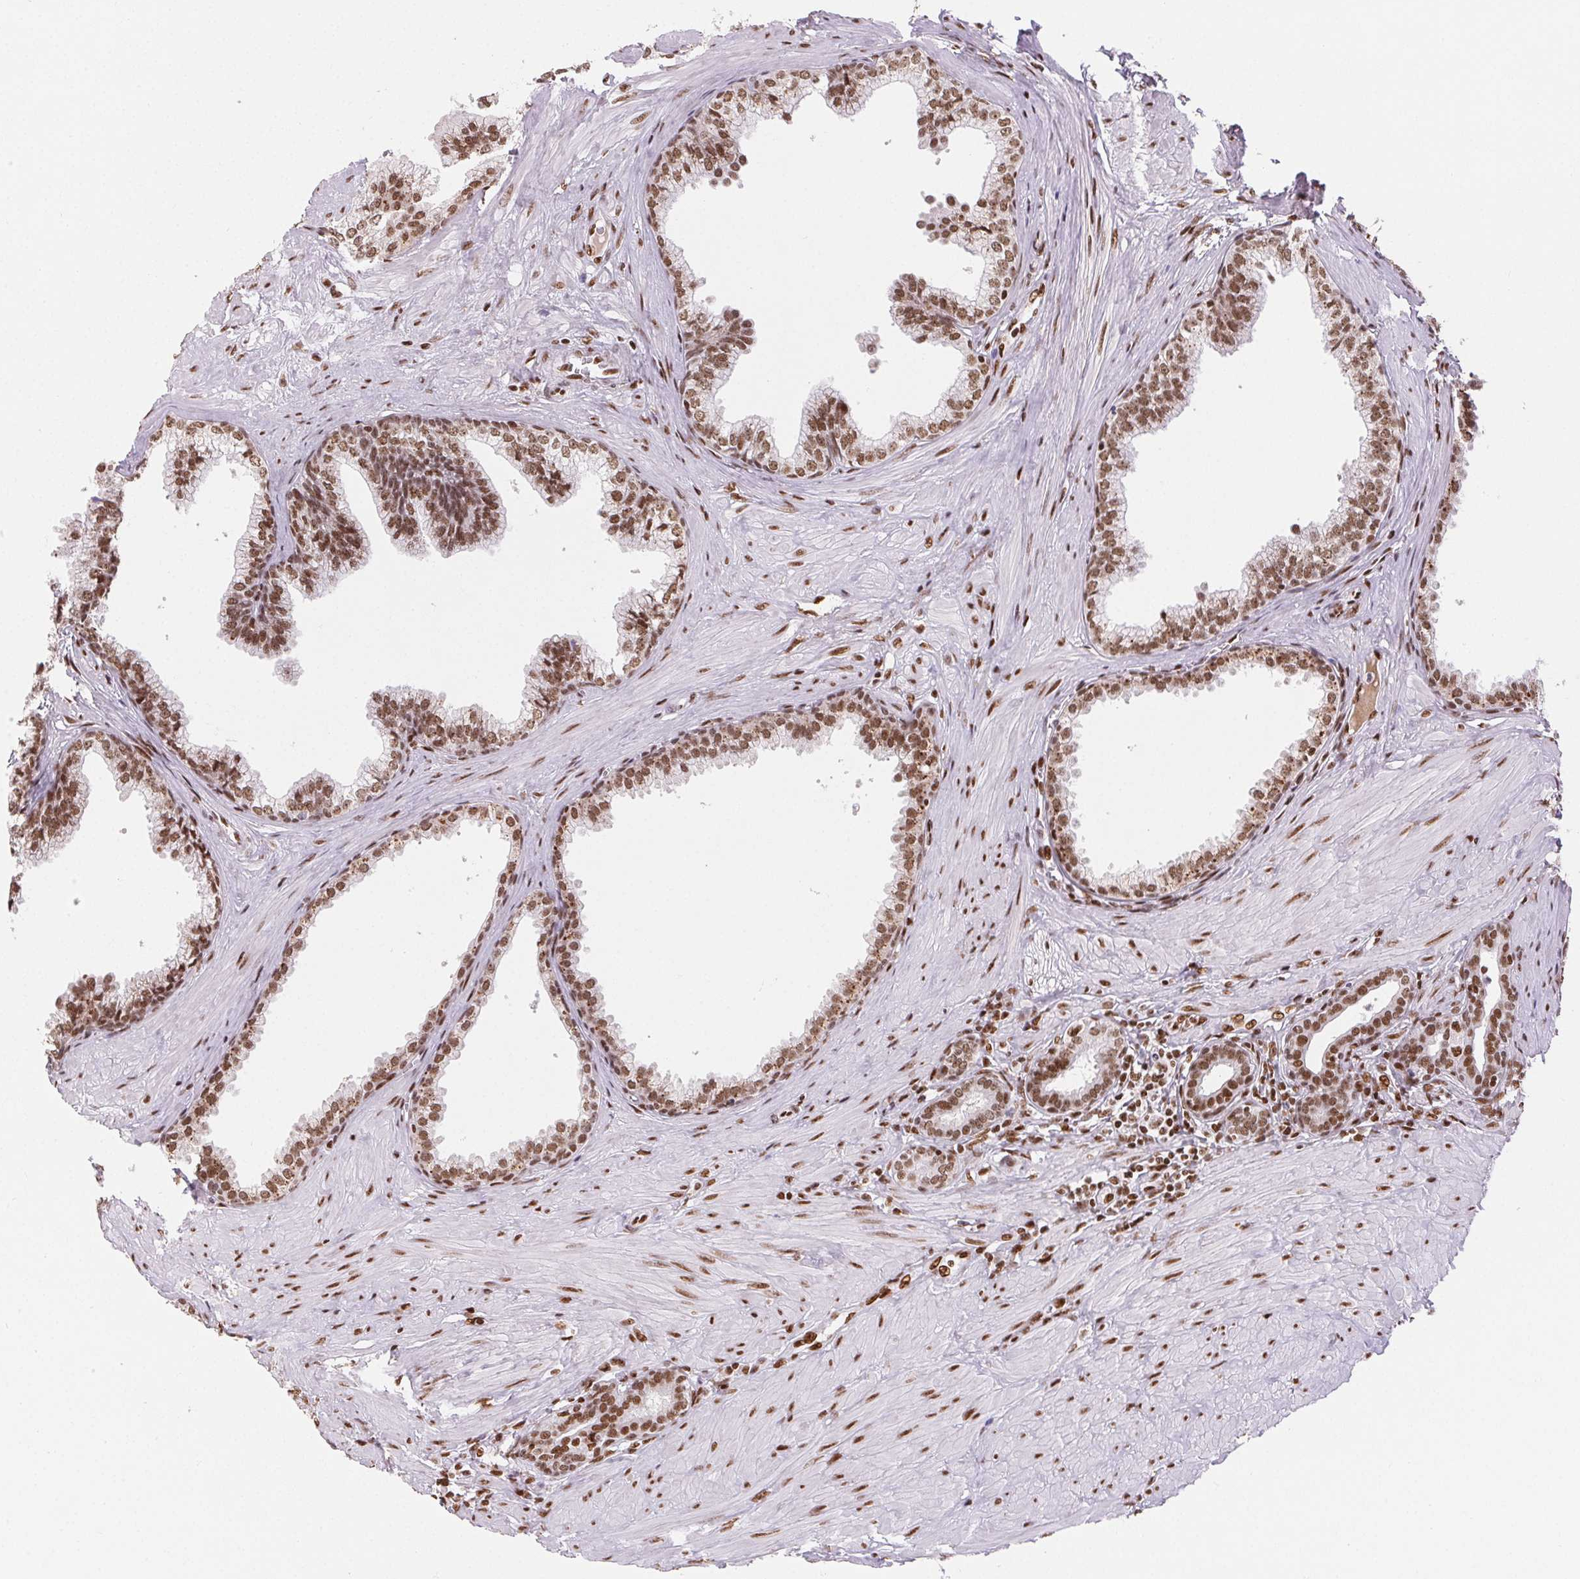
{"staining": {"intensity": "moderate", "quantity": ">75%", "location": "nuclear"}, "tissue": "prostate", "cell_type": "Glandular cells", "image_type": "normal", "snomed": [{"axis": "morphology", "description": "Normal tissue, NOS"}, {"axis": "topography", "description": "Prostate"}, {"axis": "topography", "description": "Peripheral nerve tissue"}], "caption": "IHC micrograph of unremarkable prostate: human prostate stained using immunohistochemistry demonstrates medium levels of moderate protein expression localized specifically in the nuclear of glandular cells, appearing as a nuclear brown color.", "gene": "ZNF80", "patient": {"sex": "male", "age": 55}}